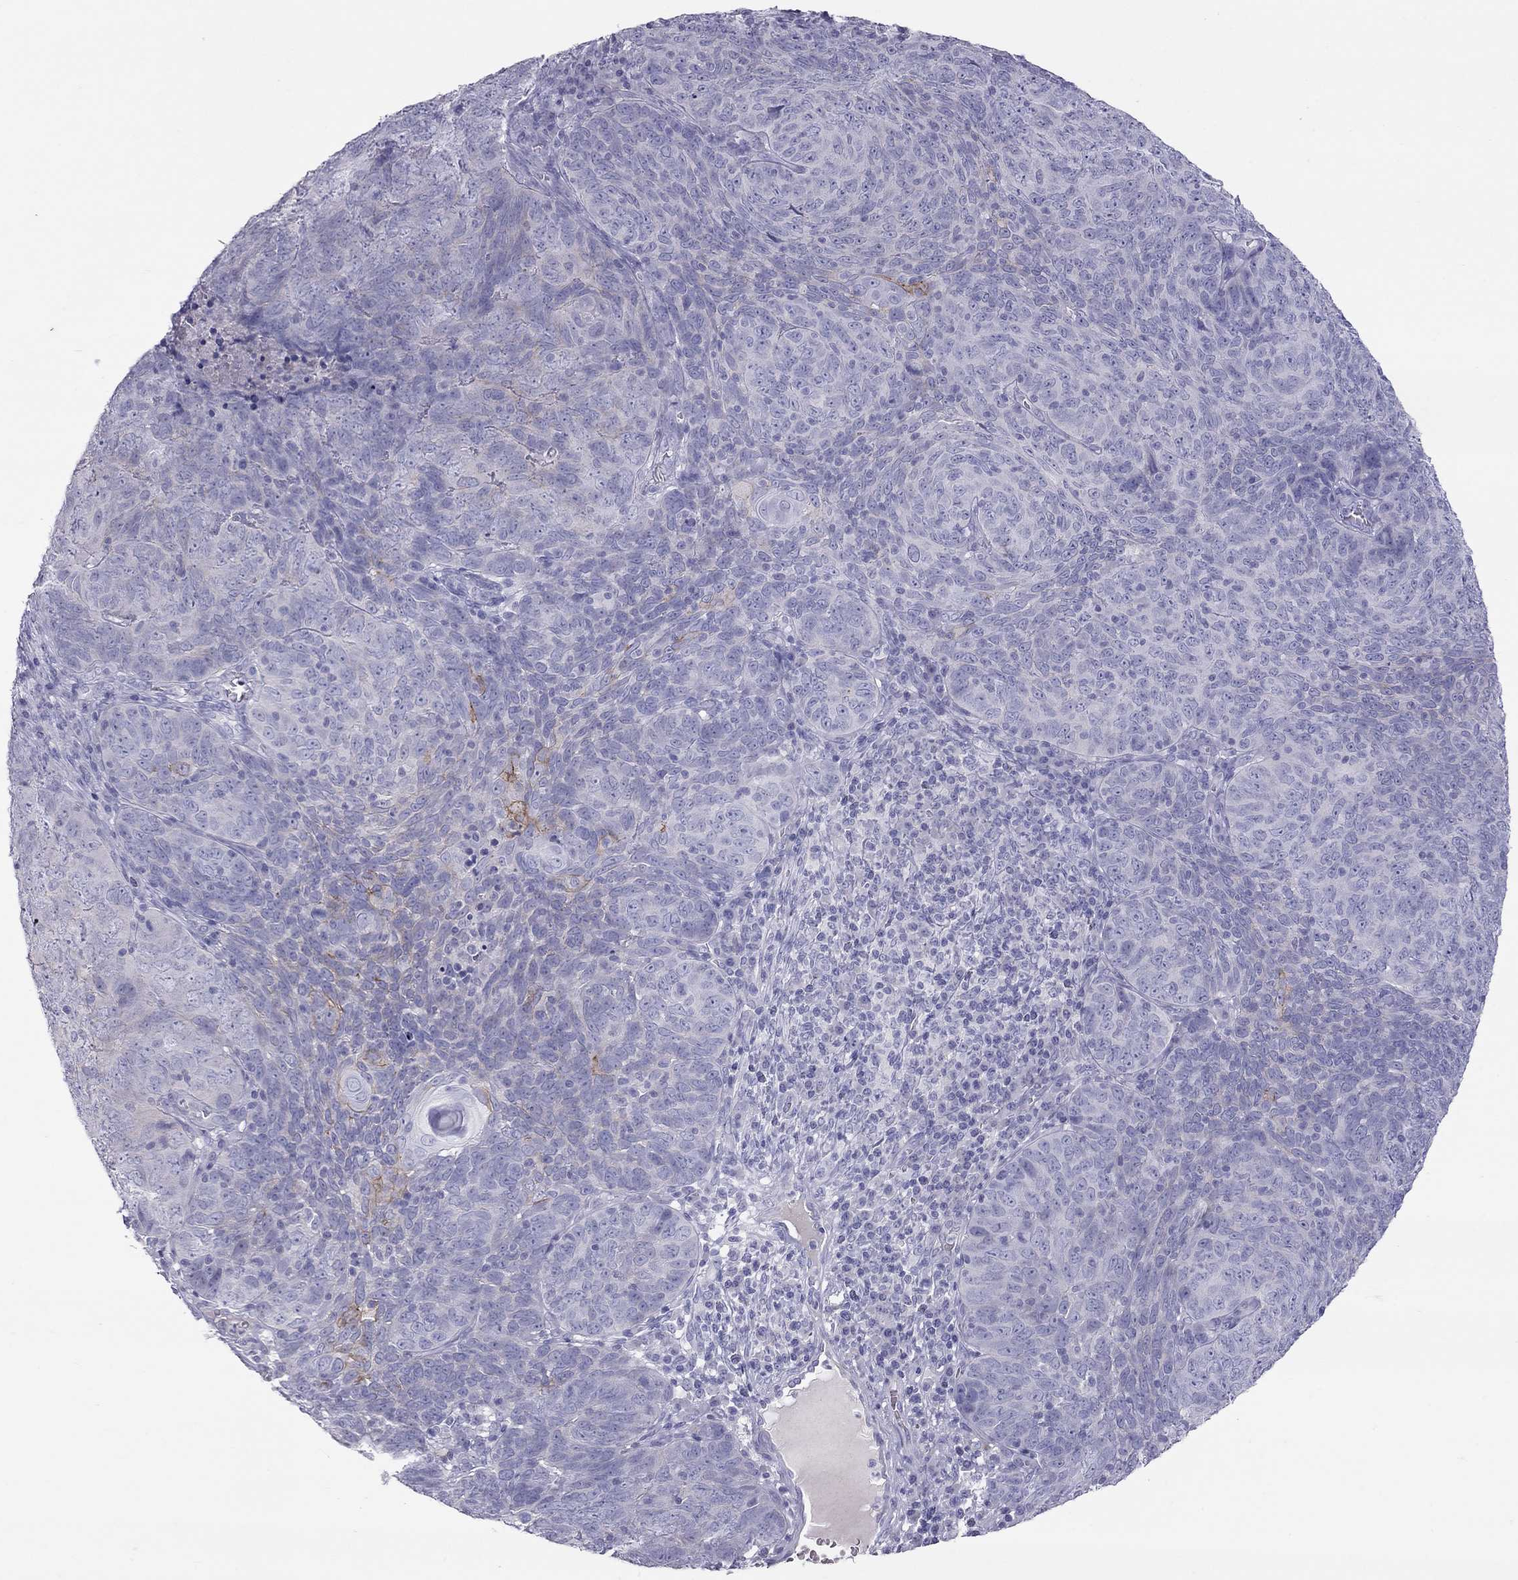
{"staining": {"intensity": "negative", "quantity": "none", "location": "none"}, "tissue": "skin cancer", "cell_type": "Tumor cells", "image_type": "cancer", "snomed": [{"axis": "morphology", "description": "Squamous cell carcinoma, NOS"}, {"axis": "topography", "description": "Skin"}, {"axis": "topography", "description": "Anal"}], "caption": "Immunohistochemistry of skin cancer (squamous cell carcinoma) shows no staining in tumor cells.", "gene": "MUC16", "patient": {"sex": "female", "age": 51}}